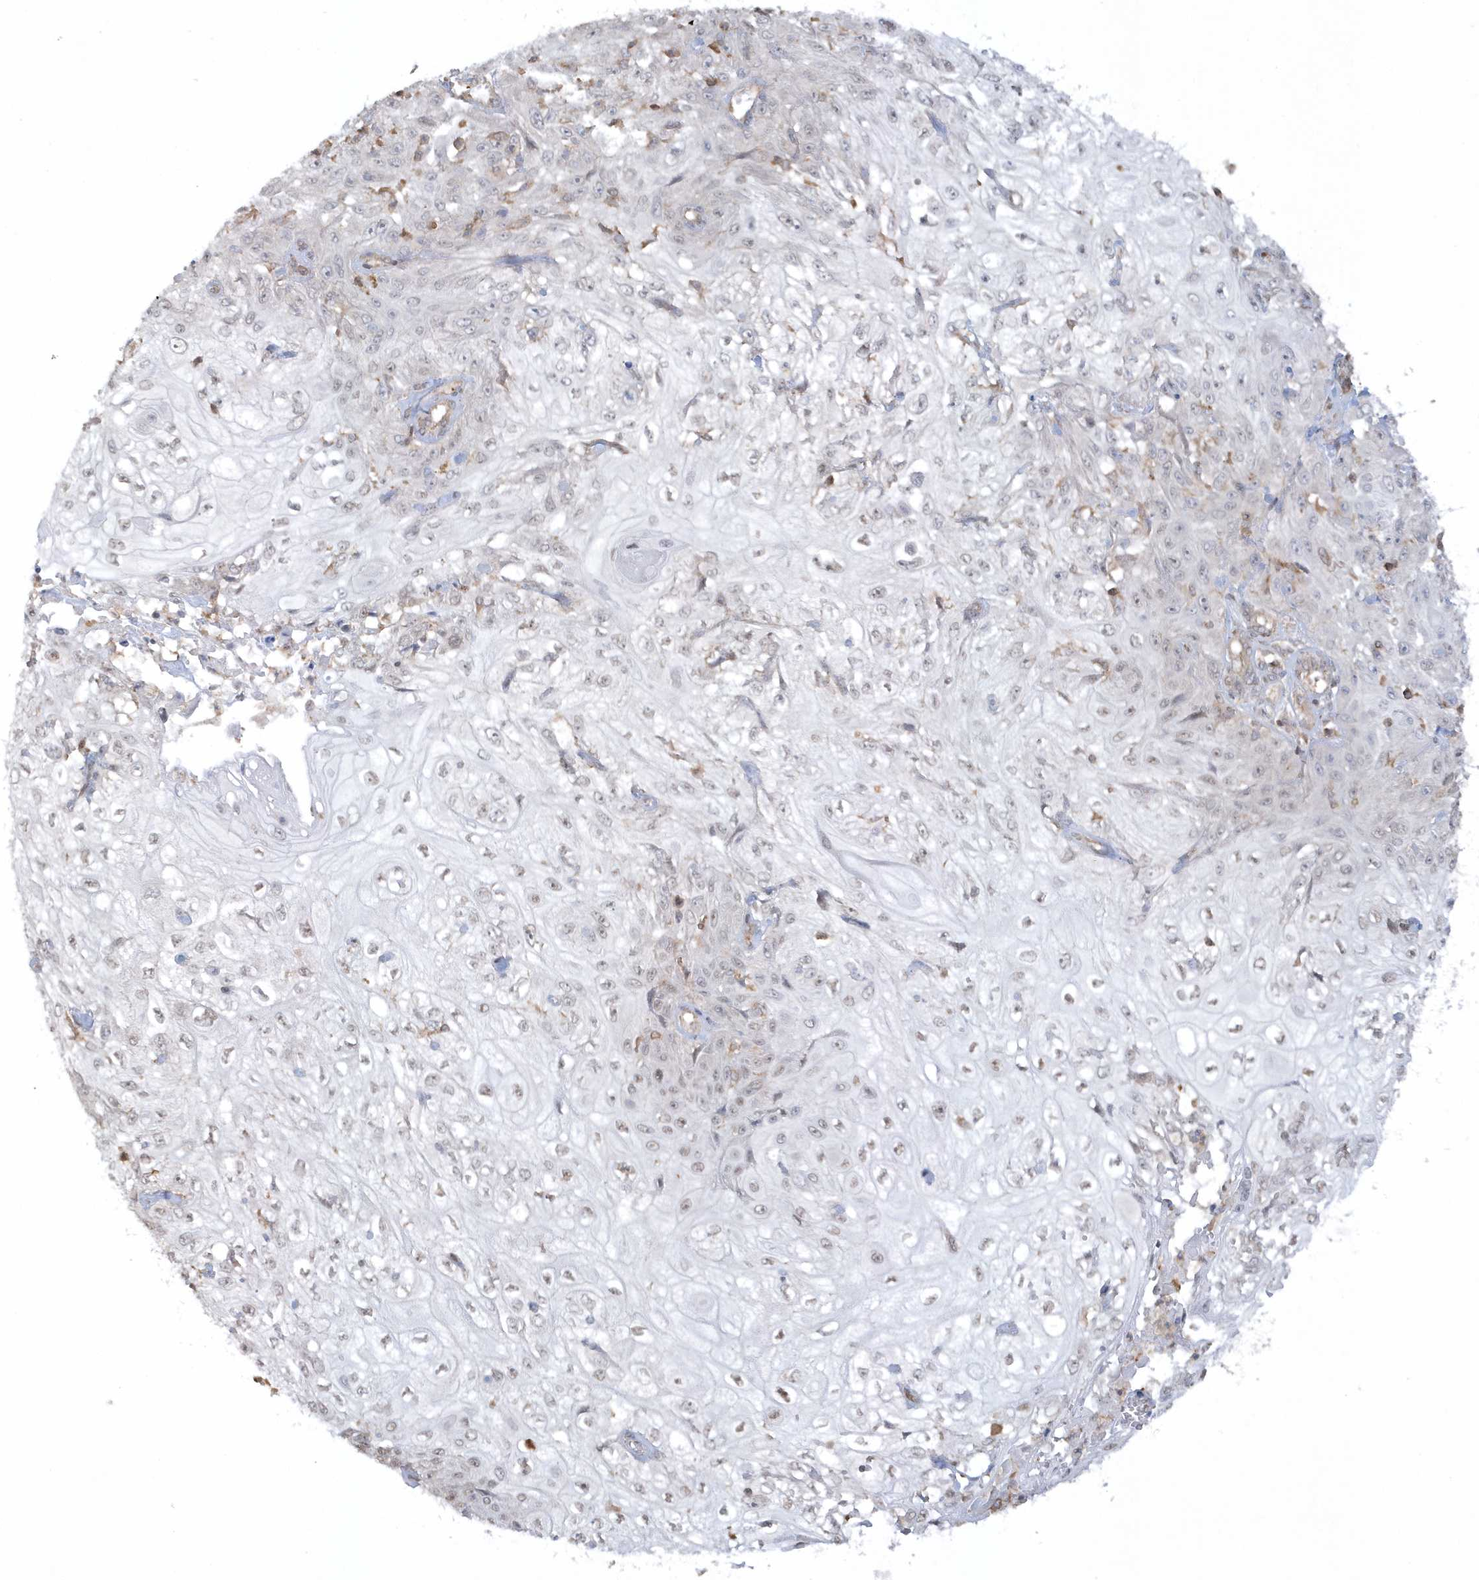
{"staining": {"intensity": "negative", "quantity": "none", "location": "none"}, "tissue": "skin cancer", "cell_type": "Tumor cells", "image_type": "cancer", "snomed": [{"axis": "morphology", "description": "Squamous cell carcinoma, NOS"}, {"axis": "morphology", "description": "Squamous cell carcinoma, metastatic, NOS"}, {"axis": "topography", "description": "Skin"}, {"axis": "topography", "description": "Lymph node"}], "caption": "Immunohistochemical staining of human skin metastatic squamous cell carcinoma reveals no significant expression in tumor cells. (Brightfield microscopy of DAB (3,3'-diaminobenzidine) immunohistochemistry at high magnification).", "gene": "BSN", "patient": {"sex": "male", "age": 75}}